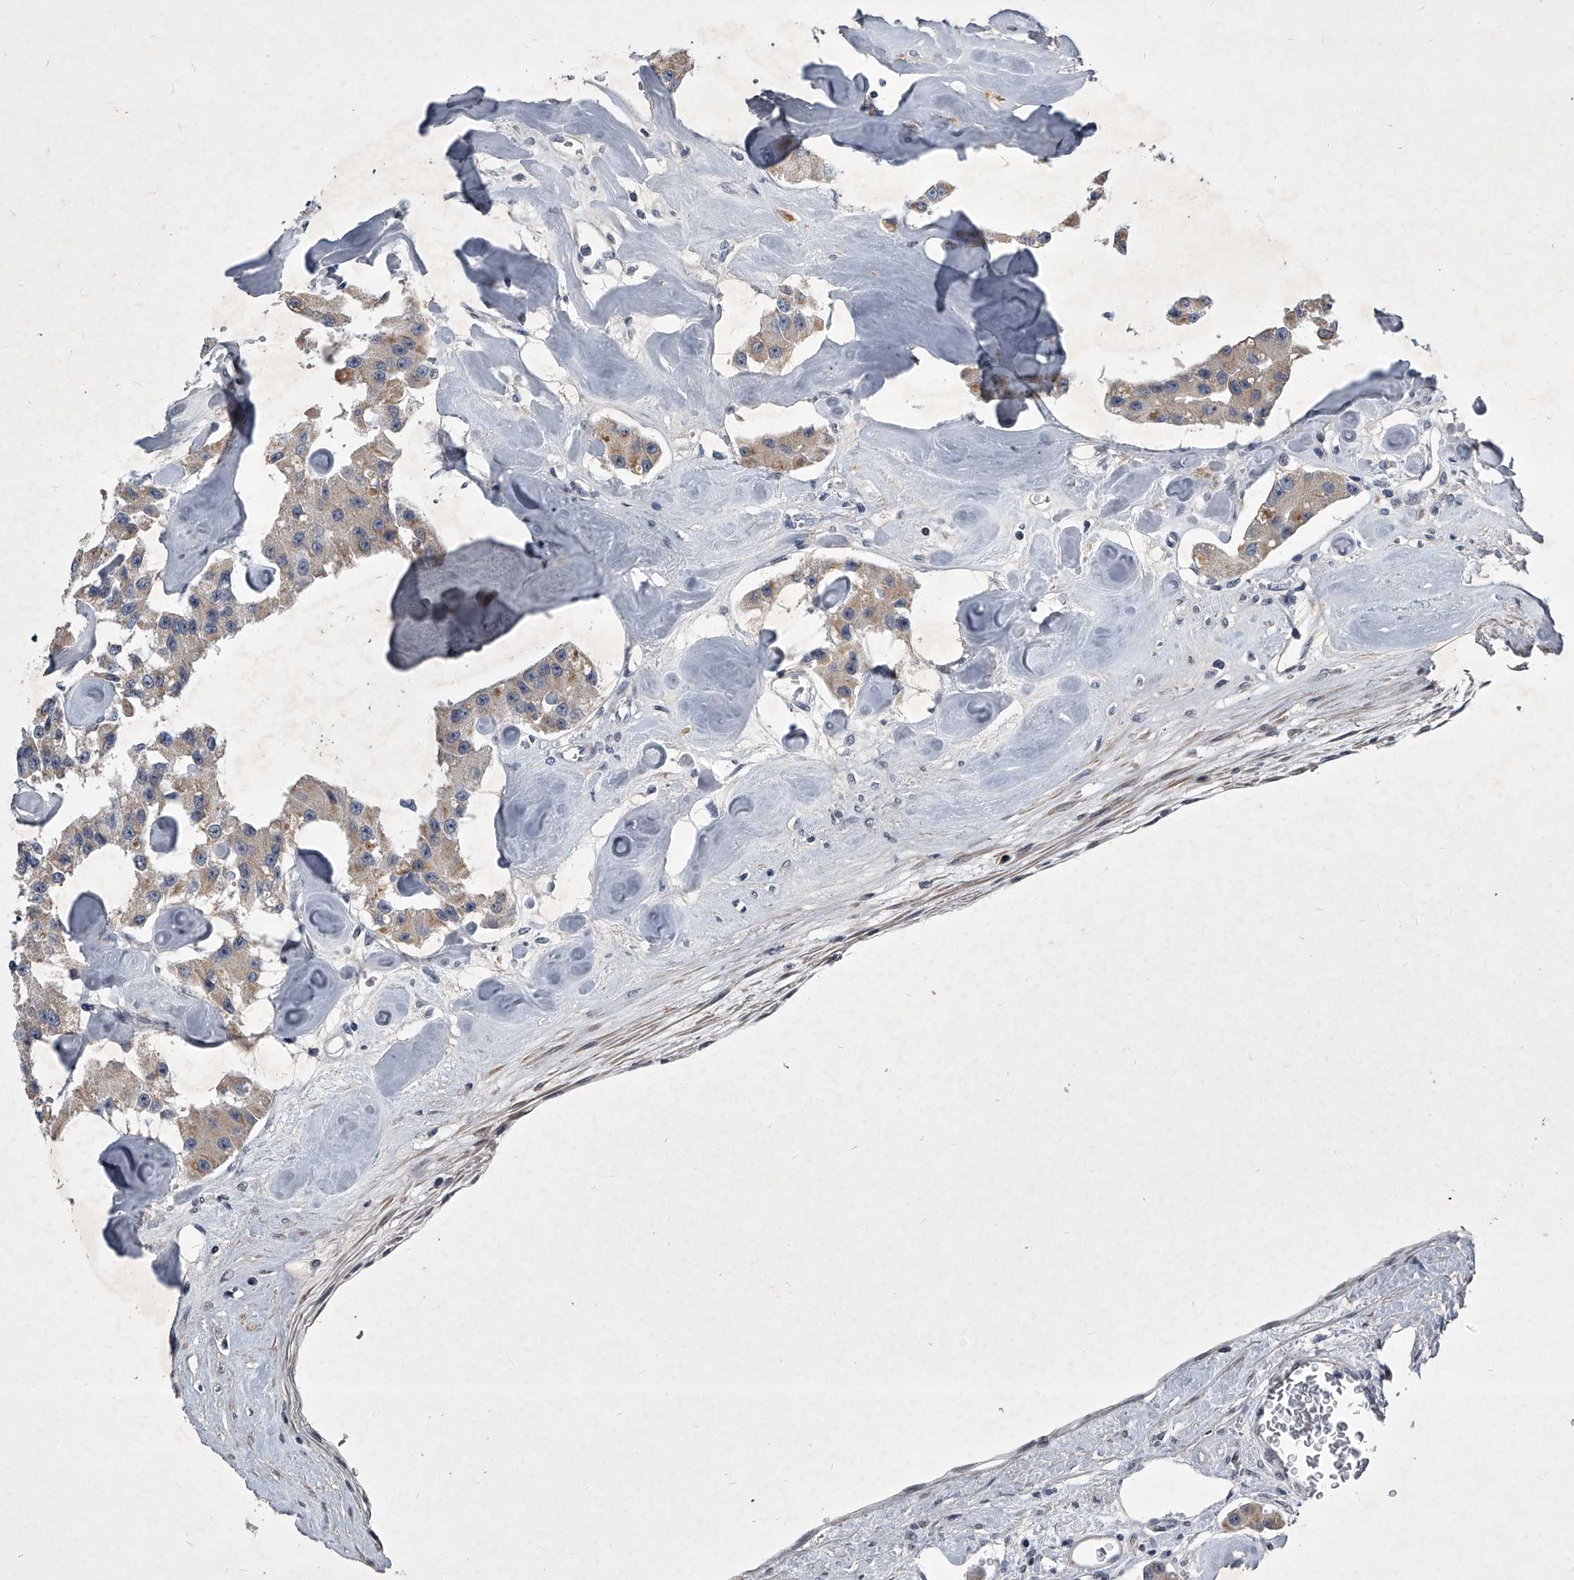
{"staining": {"intensity": "weak", "quantity": ">75%", "location": "cytoplasmic/membranous"}, "tissue": "carcinoid", "cell_type": "Tumor cells", "image_type": "cancer", "snomed": [{"axis": "morphology", "description": "Carcinoid, malignant, NOS"}, {"axis": "topography", "description": "Pancreas"}], "caption": "Weak cytoplasmic/membranous staining for a protein is present in about >75% of tumor cells of carcinoid using immunohistochemistry (IHC).", "gene": "ZNF76", "patient": {"sex": "male", "age": 41}}